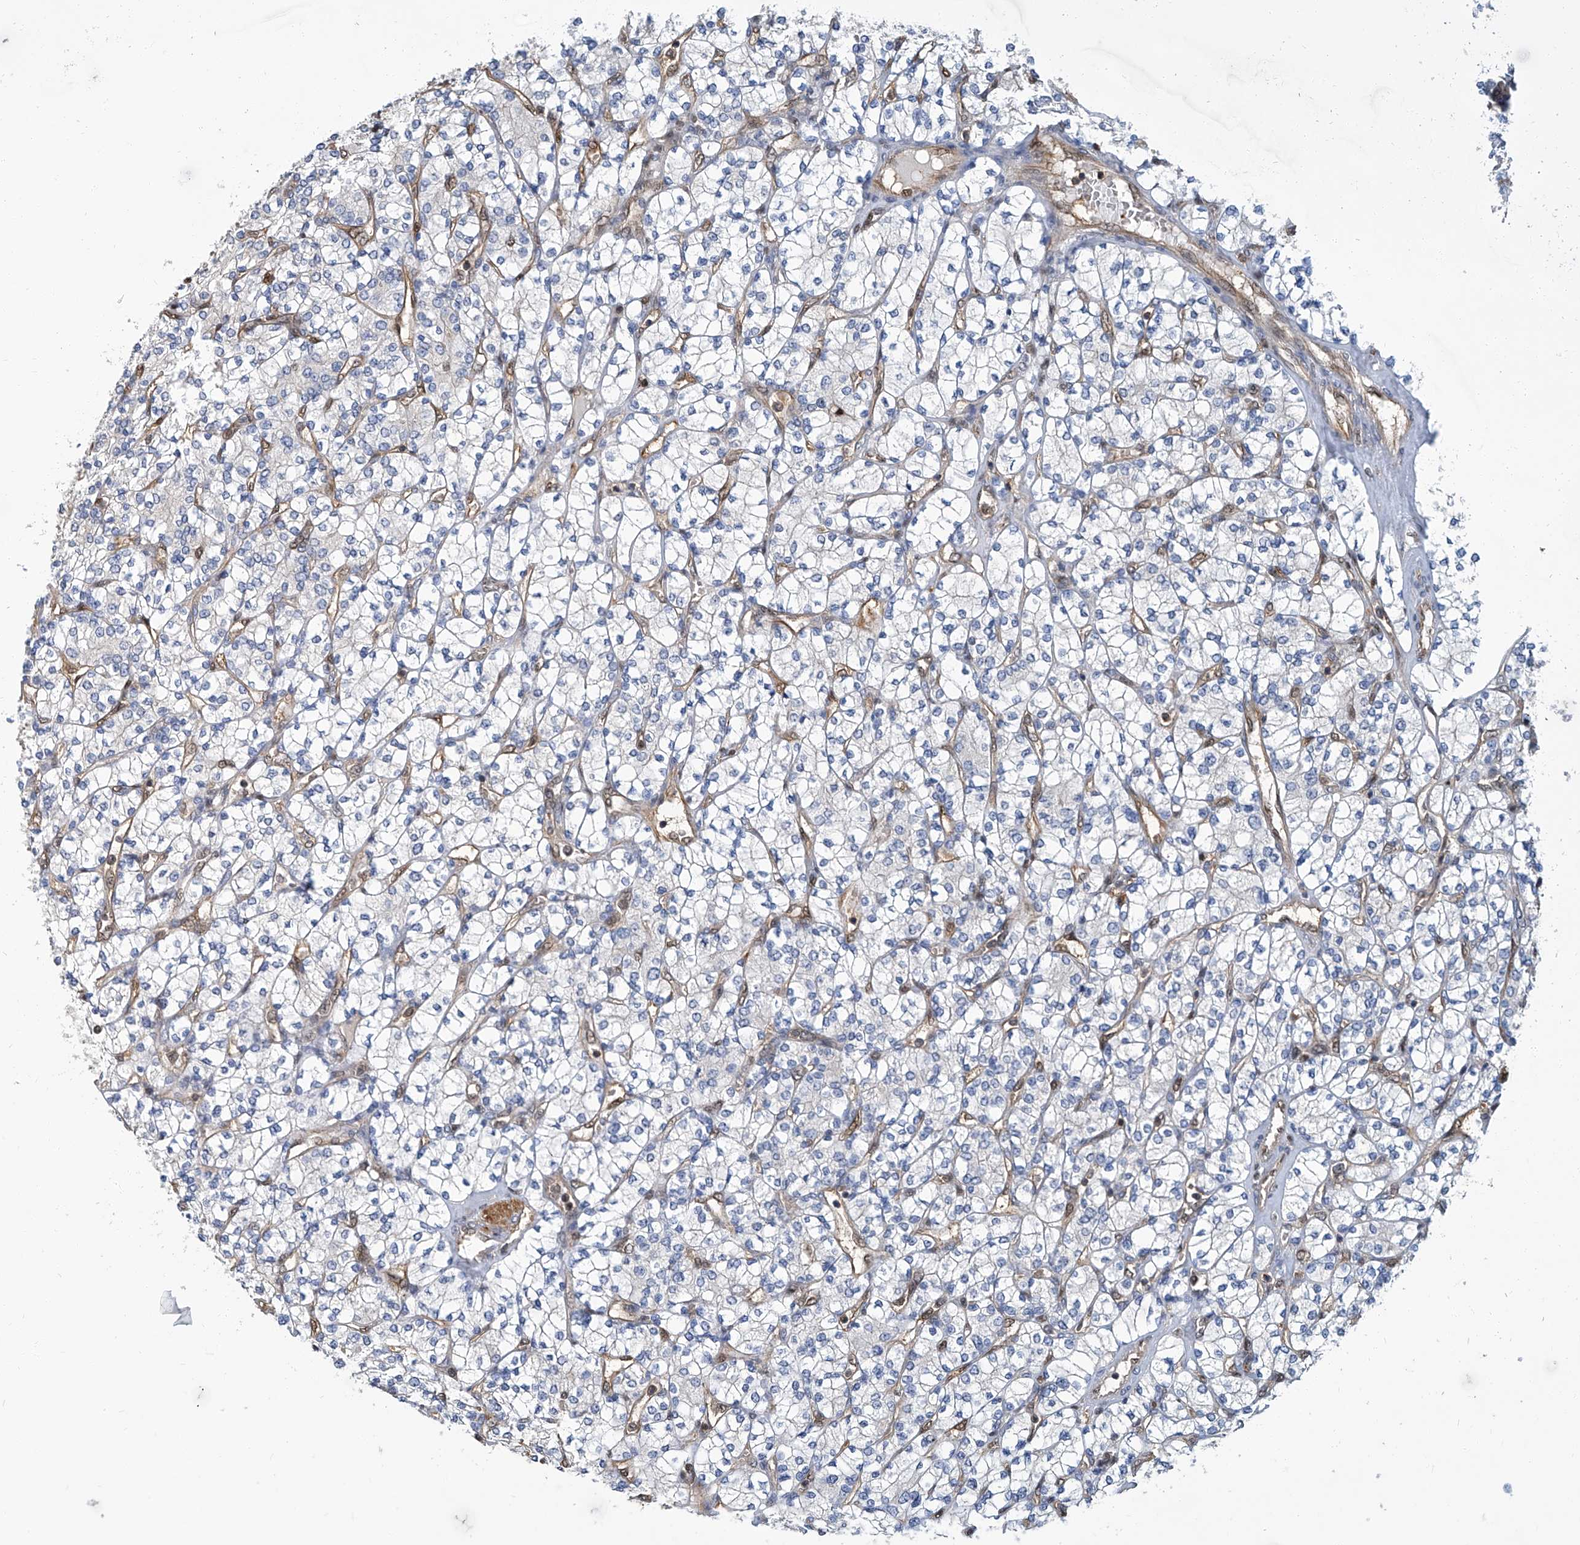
{"staining": {"intensity": "negative", "quantity": "none", "location": "none"}, "tissue": "renal cancer", "cell_type": "Tumor cells", "image_type": "cancer", "snomed": [{"axis": "morphology", "description": "Adenocarcinoma, NOS"}, {"axis": "topography", "description": "Kidney"}], "caption": "Immunohistochemistry (IHC) histopathology image of neoplastic tissue: renal cancer (adenocarcinoma) stained with DAB (3,3'-diaminobenzidine) reveals no significant protein staining in tumor cells.", "gene": "PSMB10", "patient": {"sex": "male", "age": 77}}